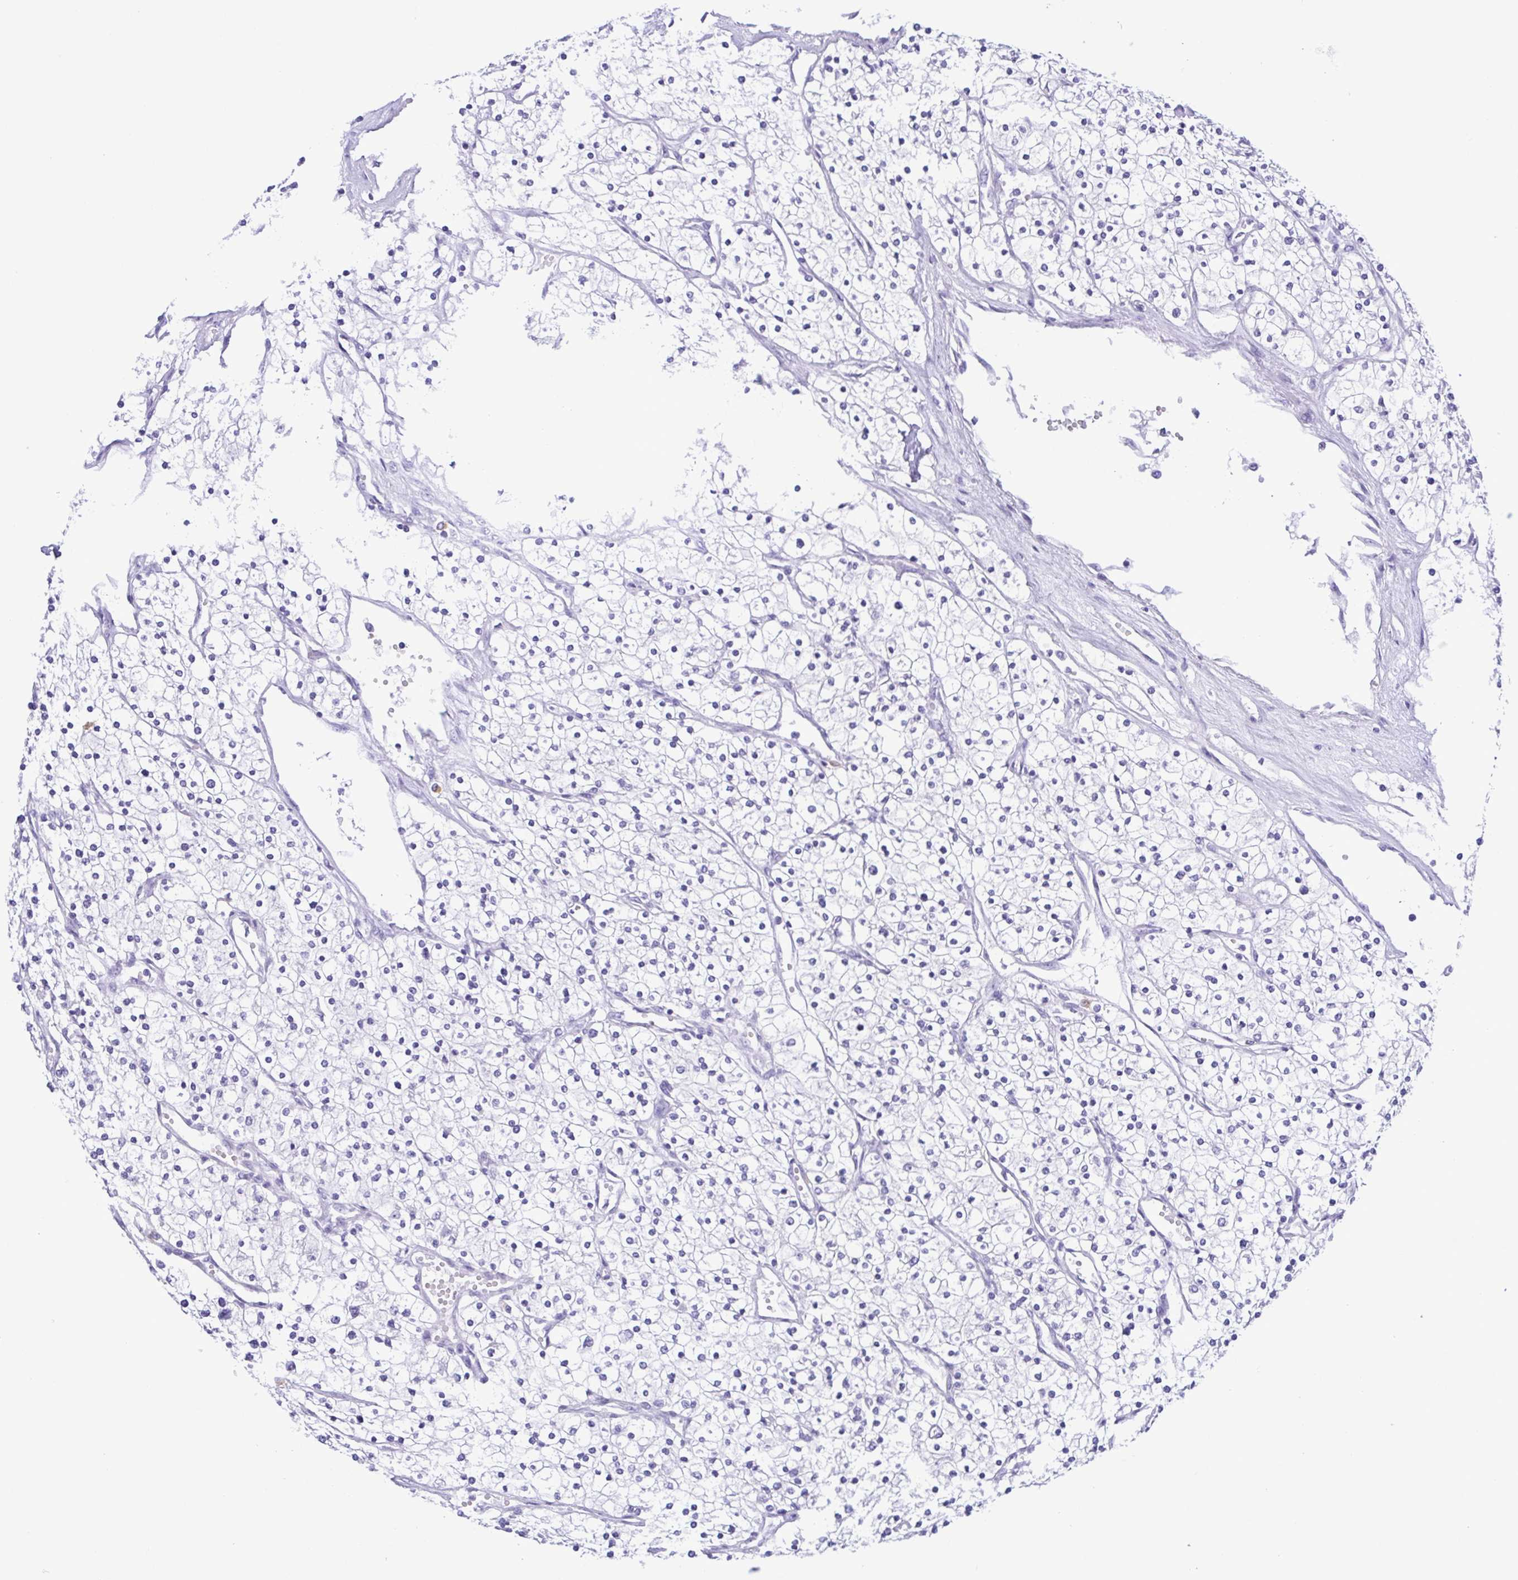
{"staining": {"intensity": "negative", "quantity": "none", "location": "none"}, "tissue": "renal cancer", "cell_type": "Tumor cells", "image_type": "cancer", "snomed": [{"axis": "morphology", "description": "Adenocarcinoma, NOS"}, {"axis": "topography", "description": "Kidney"}], "caption": "Immunohistochemistry (IHC) photomicrograph of human renal adenocarcinoma stained for a protein (brown), which reveals no staining in tumor cells.", "gene": "SPATA16", "patient": {"sex": "male", "age": 80}}